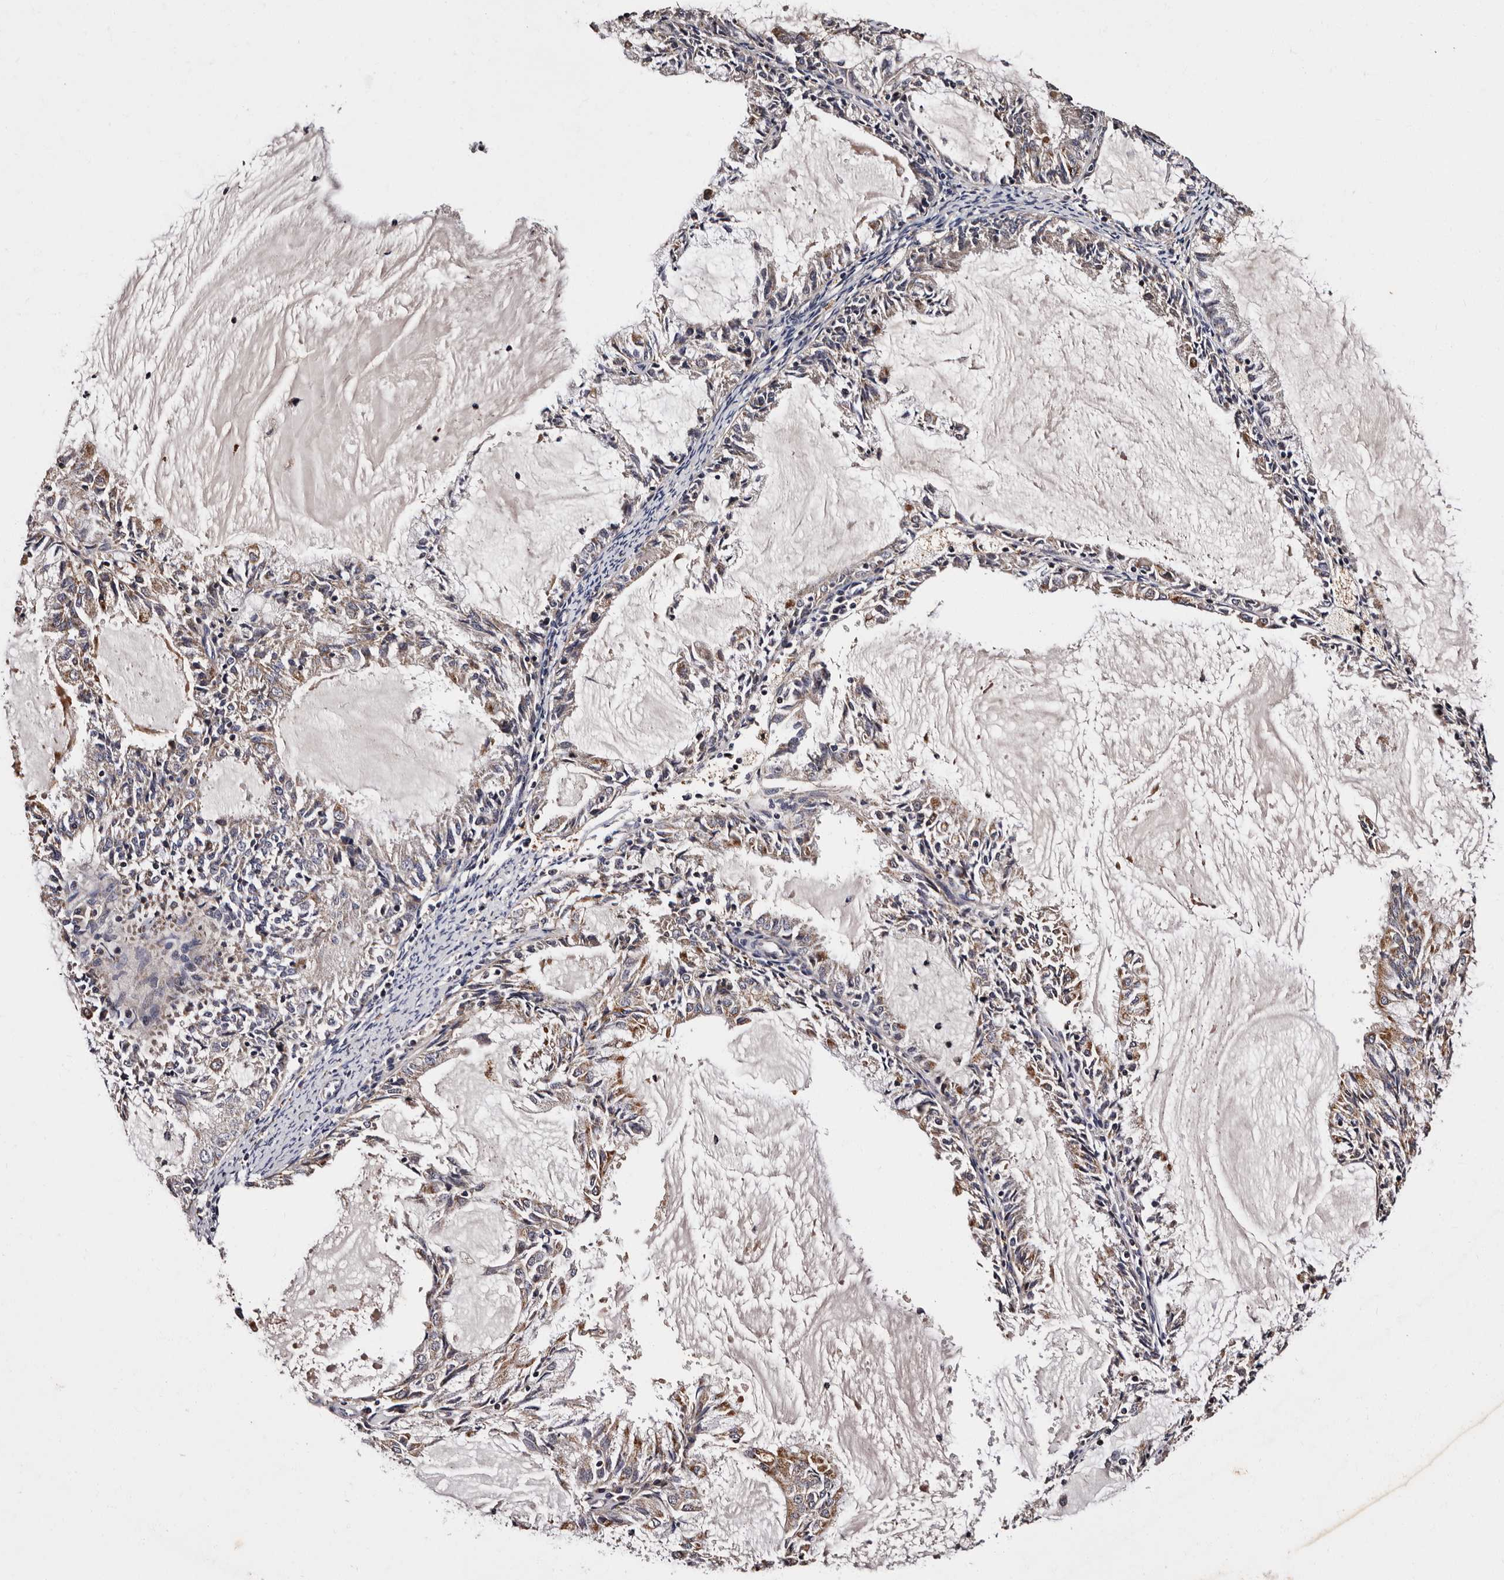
{"staining": {"intensity": "weak", "quantity": "25%-75%", "location": "cytoplasmic/membranous"}, "tissue": "endometrial cancer", "cell_type": "Tumor cells", "image_type": "cancer", "snomed": [{"axis": "morphology", "description": "Adenocarcinoma, NOS"}, {"axis": "topography", "description": "Endometrium"}], "caption": "Endometrial adenocarcinoma stained for a protein (brown) exhibits weak cytoplasmic/membranous positive positivity in approximately 25%-75% of tumor cells.", "gene": "ADCK5", "patient": {"sex": "female", "age": 57}}